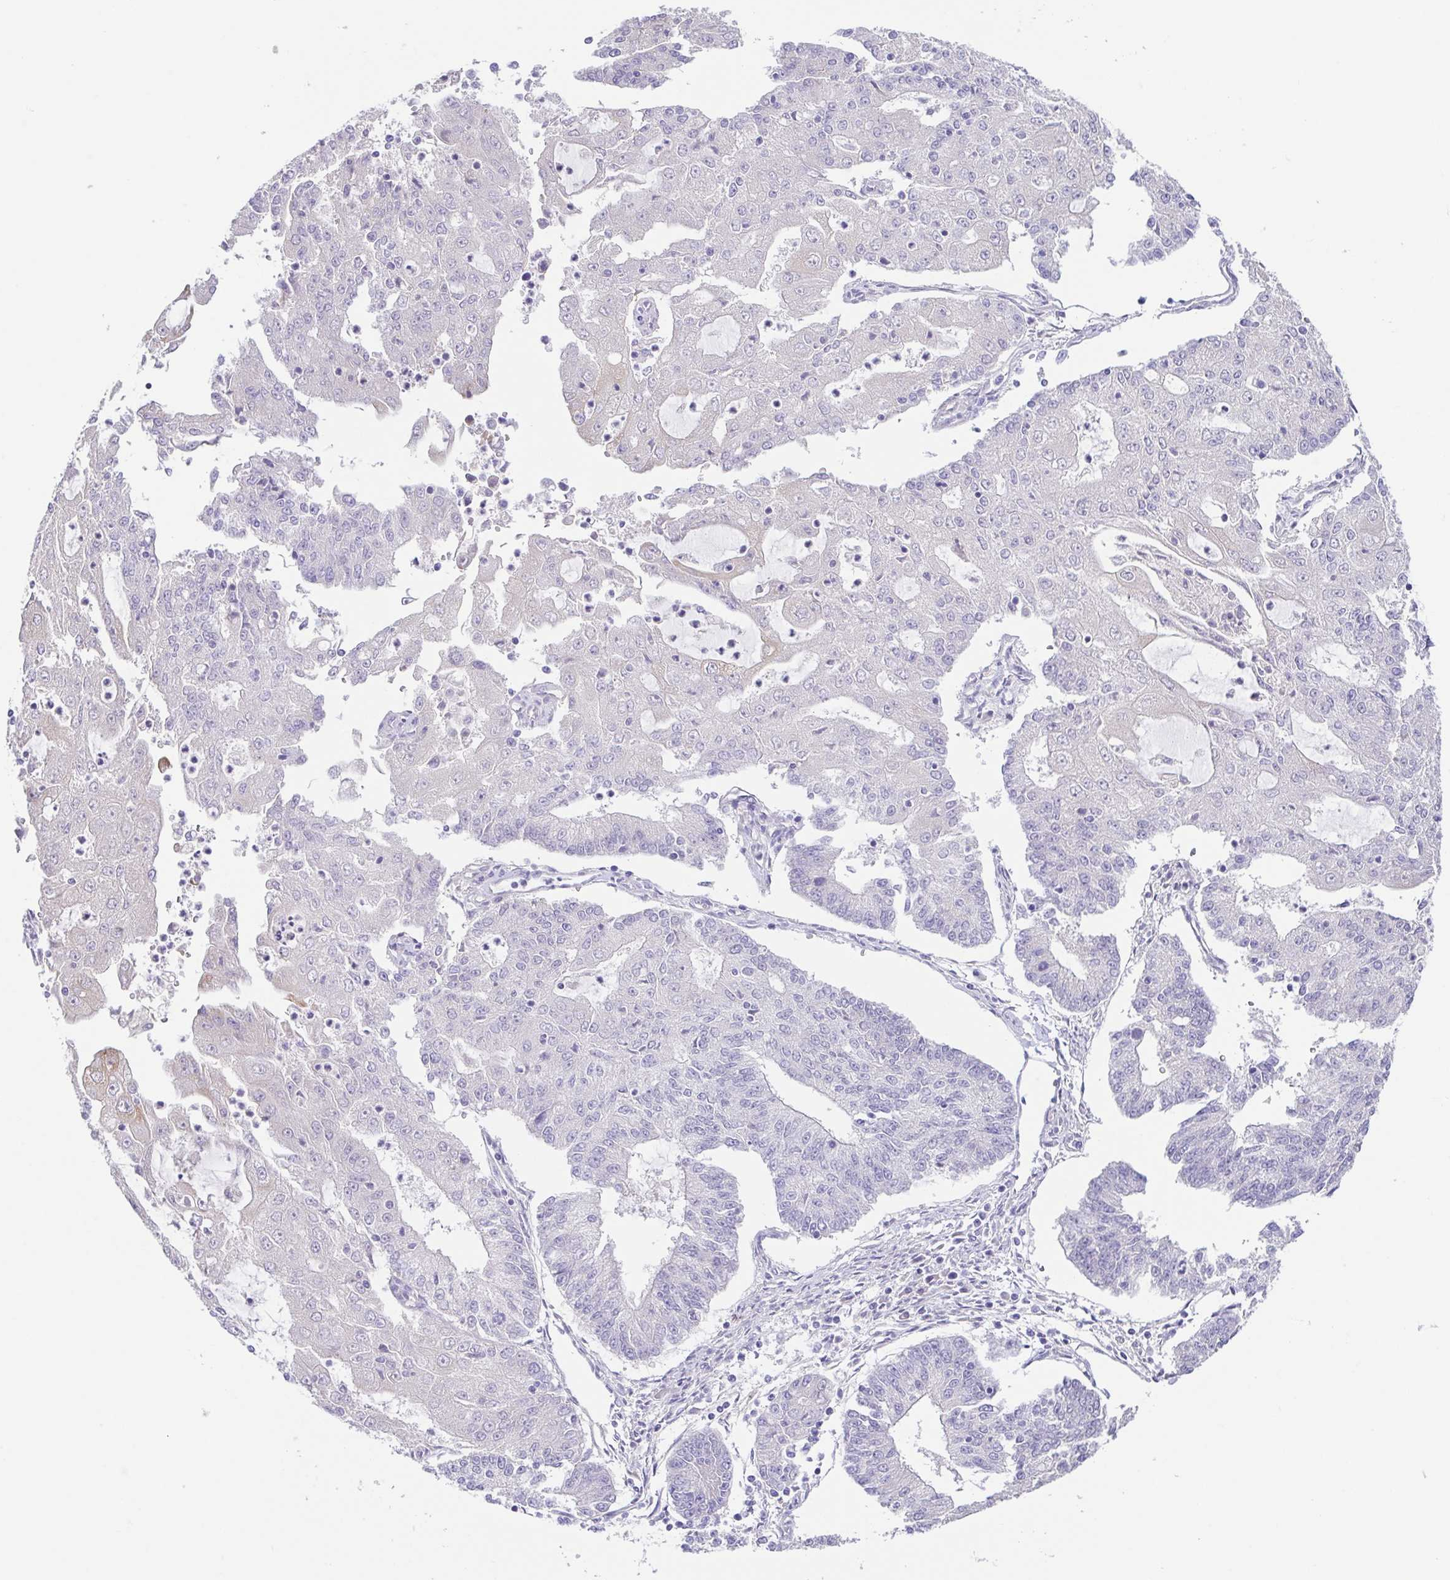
{"staining": {"intensity": "negative", "quantity": "none", "location": "none"}, "tissue": "endometrial cancer", "cell_type": "Tumor cells", "image_type": "cancer", "snomed": [{"axis": "morphology", "description": "Adenocarcinoma, NOS"}, {"axis": "topography", "description": "Endometrium"}], "caption": "An immunohistochemistry (IHC) image of endometrial cancer (adenocarcinoma) is shown. There is no staining in tumor cells of endometrial cancer (adenocarcinoma).", "gene": "A1BG", "patient": {"sex": "female", "age": 56}}